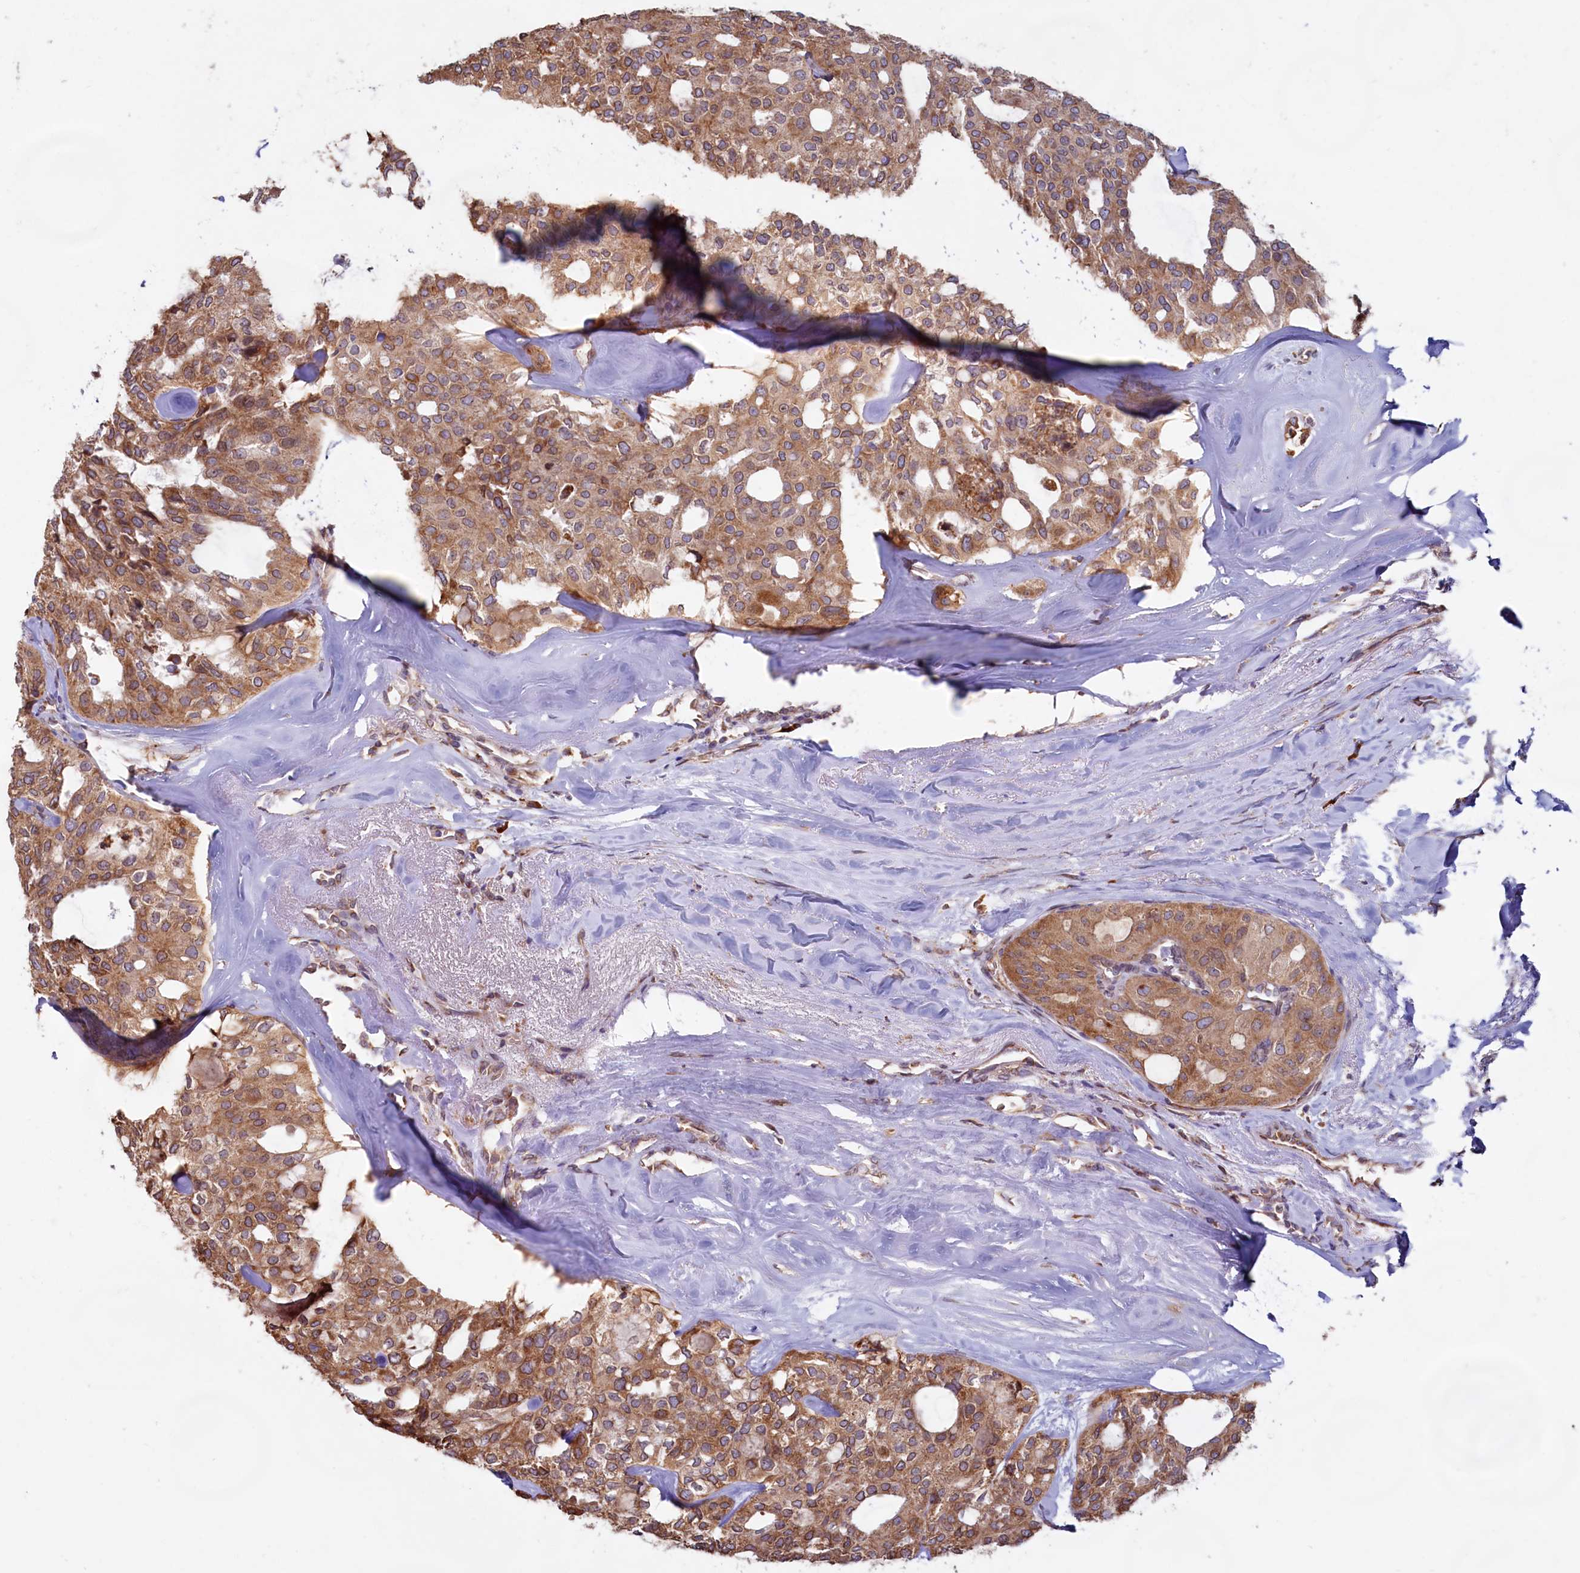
{"staining": {"intensity": "moderate", "quantity": ">75%", "location": "cytoplasmic/membranous"}, "tissue": "thyroid cancer", "cell_type": "Tumor cells", "image_type": "cancer", "snomed": [{"axis": "morphology", "description": "Follicular adenoma carcinoma, NOS"}, {"axis": "topography", "description": "Thyroid gland"}], "caption": "Immunohistochemistry (IHC) staining of follicular adenoma carcinoma (thyroid), which shows medium levels of moderate cytoplasmic/membranous positivity in approximately >75% of tumor cells indicating moderate cytoplasmic/membranous protein positivity. The staining was performed using DAB (3,3'-diaminobenzidine) (brown) for protein detection and nuclei were counterstained in hematoxylin (blue).", "gene": "TBC1D19", "patient": {"sex": "male", "age": 75}}